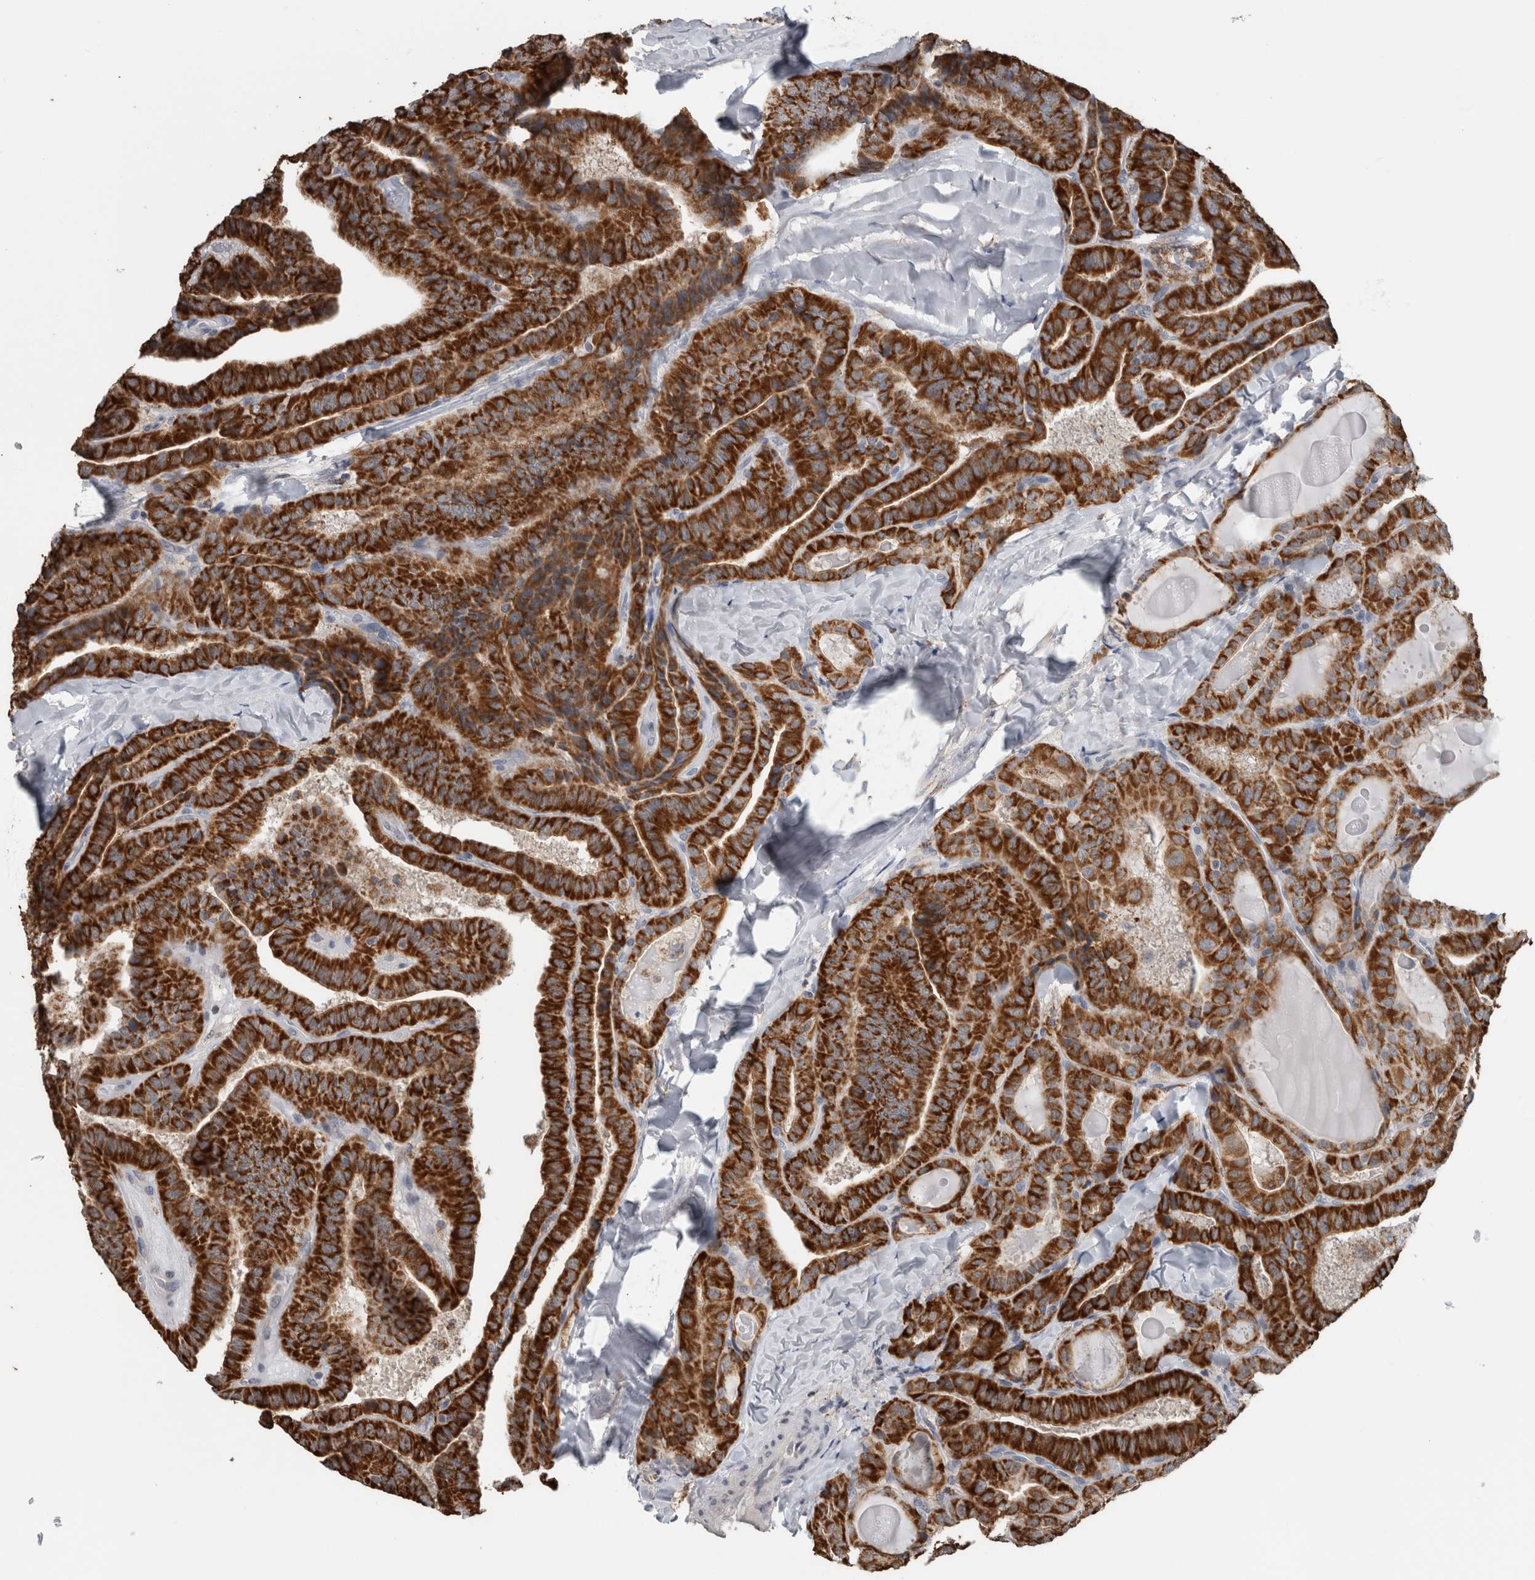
{"staining": {"intensity": "strong", "quantity": ">75%", "location": "cytoplasmic/membranous"}, "tissue": "thyroid cancer", "cell_type": "Tumor cells", "image_type": "cancer", "snomed": [{"axis": "morphology", "description": "Papillary adenocarcinoma, NOS"}, {"axis": "topography", "description": "Thyroid gland"}], "caption": "IHC (DAB (3,3'-diaminobenzidine)) staining of human thyroid cancer shows strong cytoplasmic/membranous protein expression in approximately >75% of tumor cells.", "gene": "ACSF2", "patient": {"sex": "male", "age": 77}}